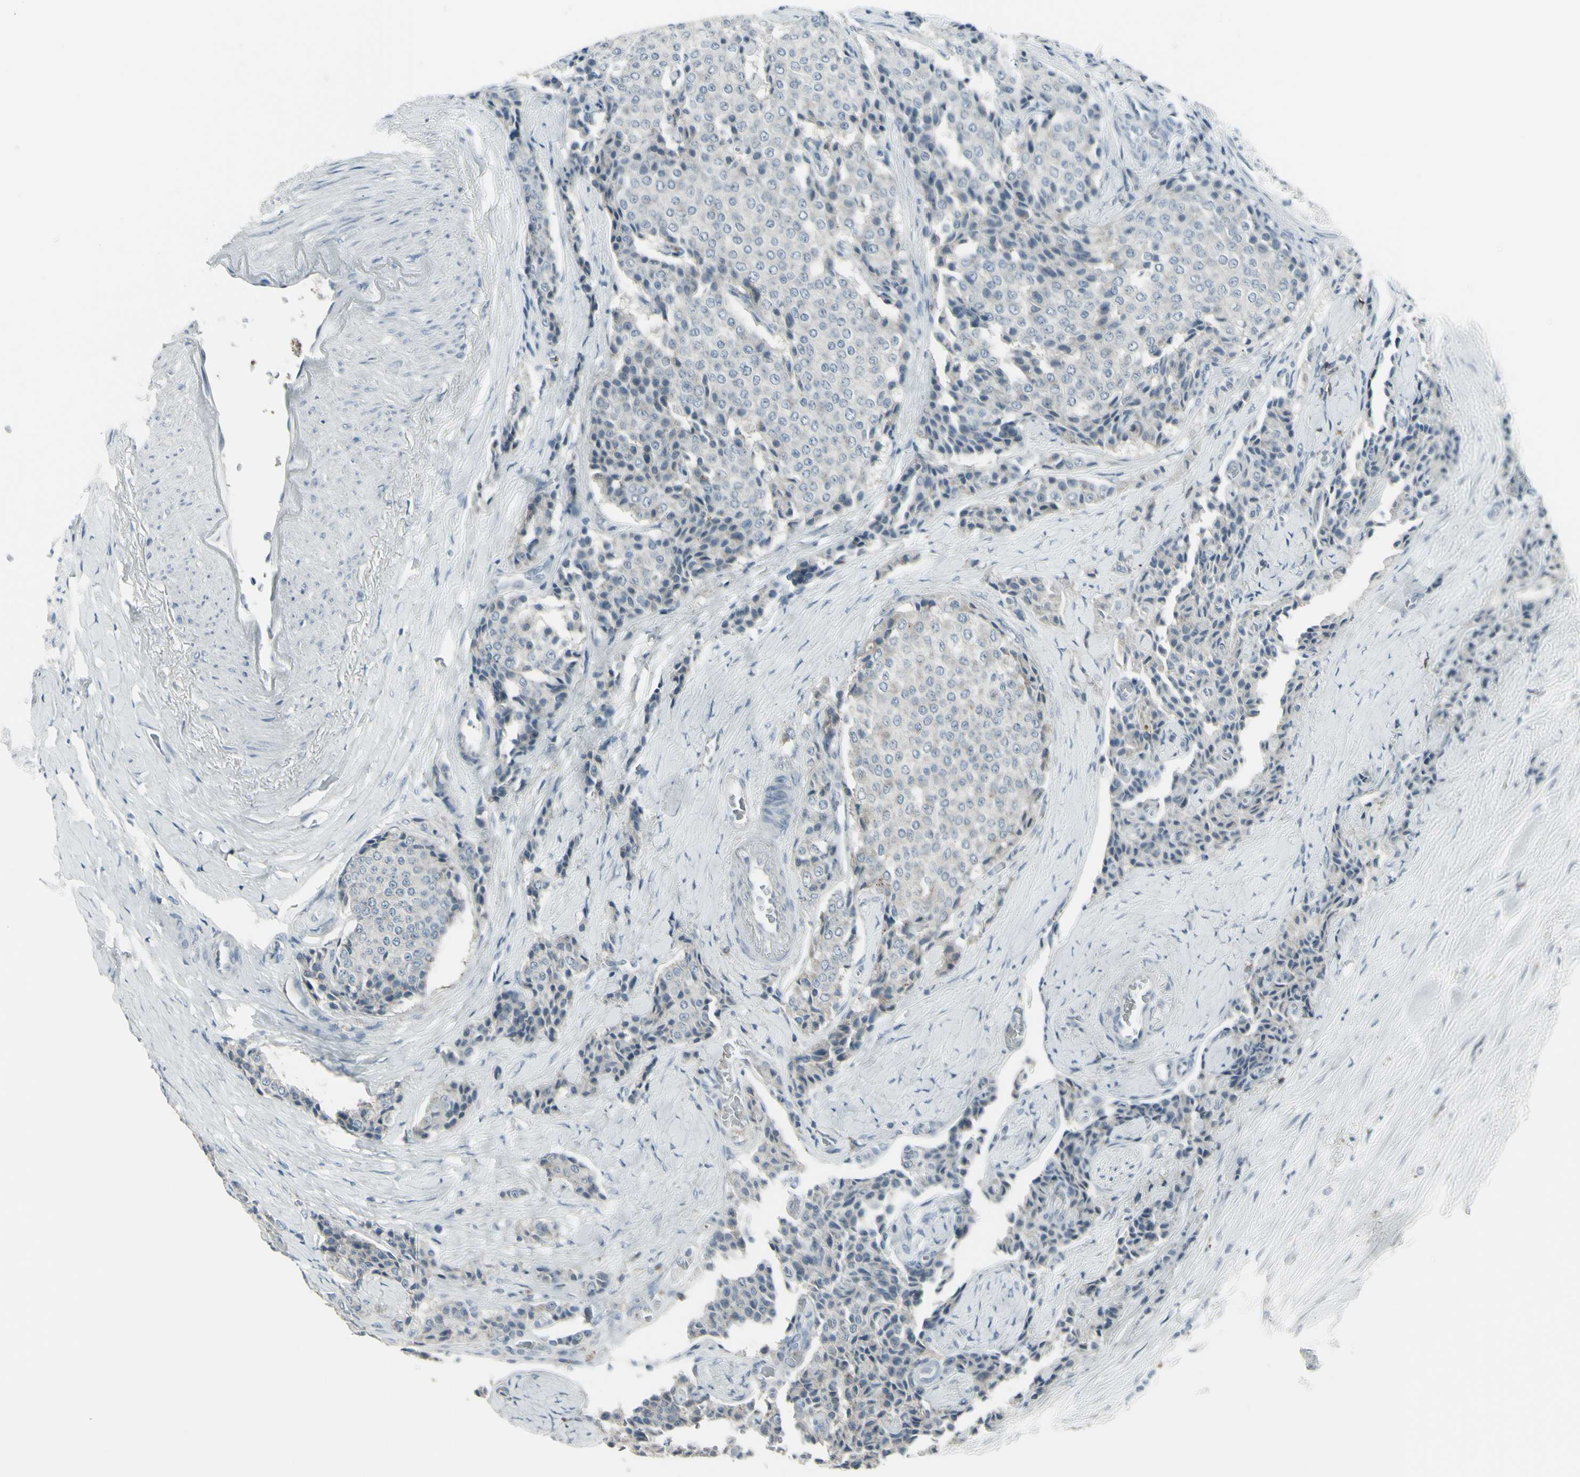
{"staining": {"intensity": "negative", "quantity": "none", "location": "none"}, "tissue": "carcinoid", "cell_type": "Tumor cells", "image_type": "cancer", "snomed": [{"axis": "morphology", "description": "Carcinoid, malignant, NOS"}, {"axis": "topography", "description": "Colon"}], "caption": "Immunohistochemistry (IHC) micrograph of neoplastic tissue: human malignant carcinoid stained with DAB reveals no significant protein staining in tumor cells.", "gene": "CD79B", "patient": {"sex": "female", "age": 61}}